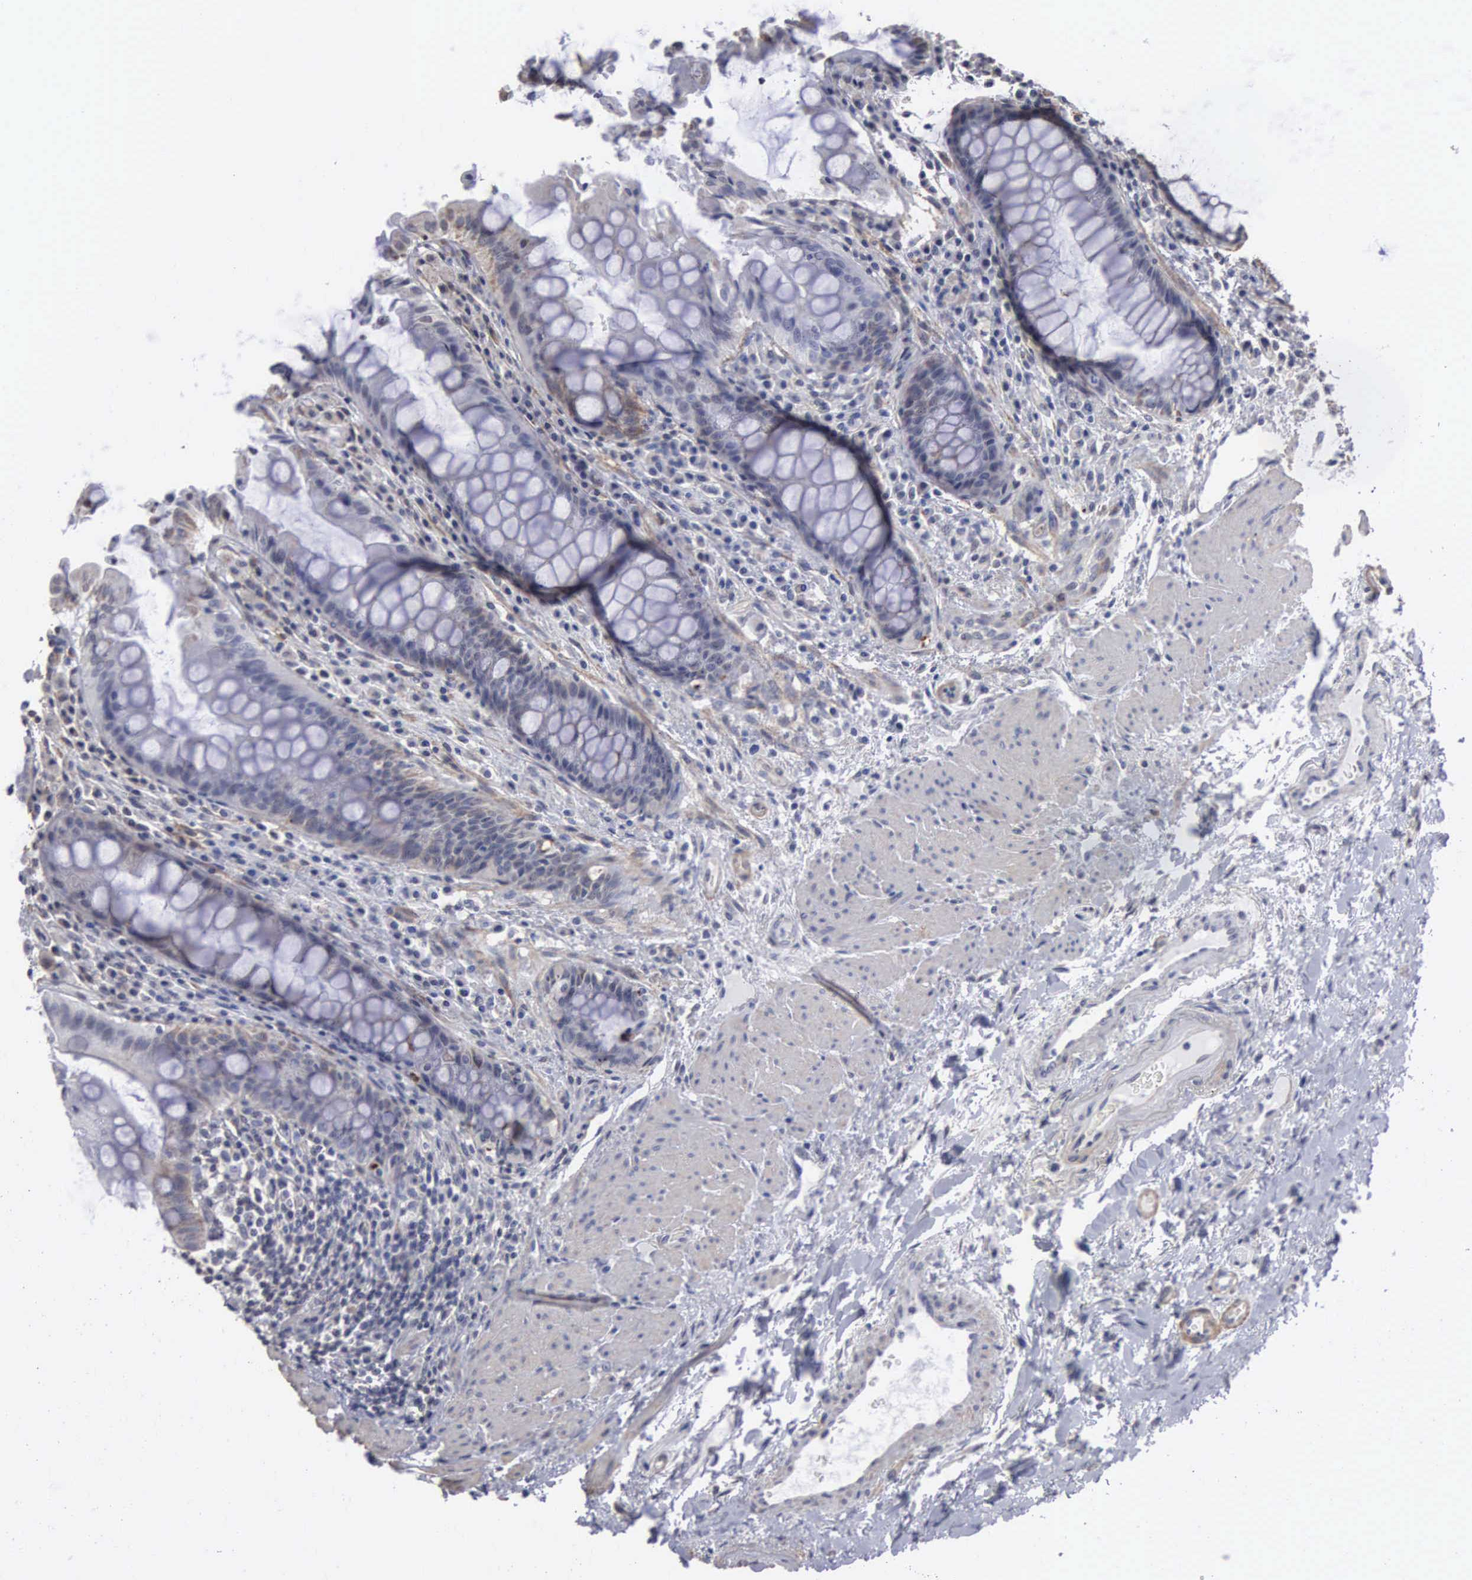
{"staining": {"intensity": "weak", "quantity": "<25%", "location": "cytoplasmic/membranous"}, "tissue": "rectum", "cell_type": "Glandular cells", "image_type": "normal", "snomed": [{"axis": "morphology", "description": "Normal tissue, NOS"}, {"axis": "topography", "description": "Rectum"}], "caption": "IHC micrograph of normal rectum: human rectum stained with DAB shows no significant protein staining in glandular cells.", "gene": "NGDN", "patient": {"sex": "female", "age": 75}}